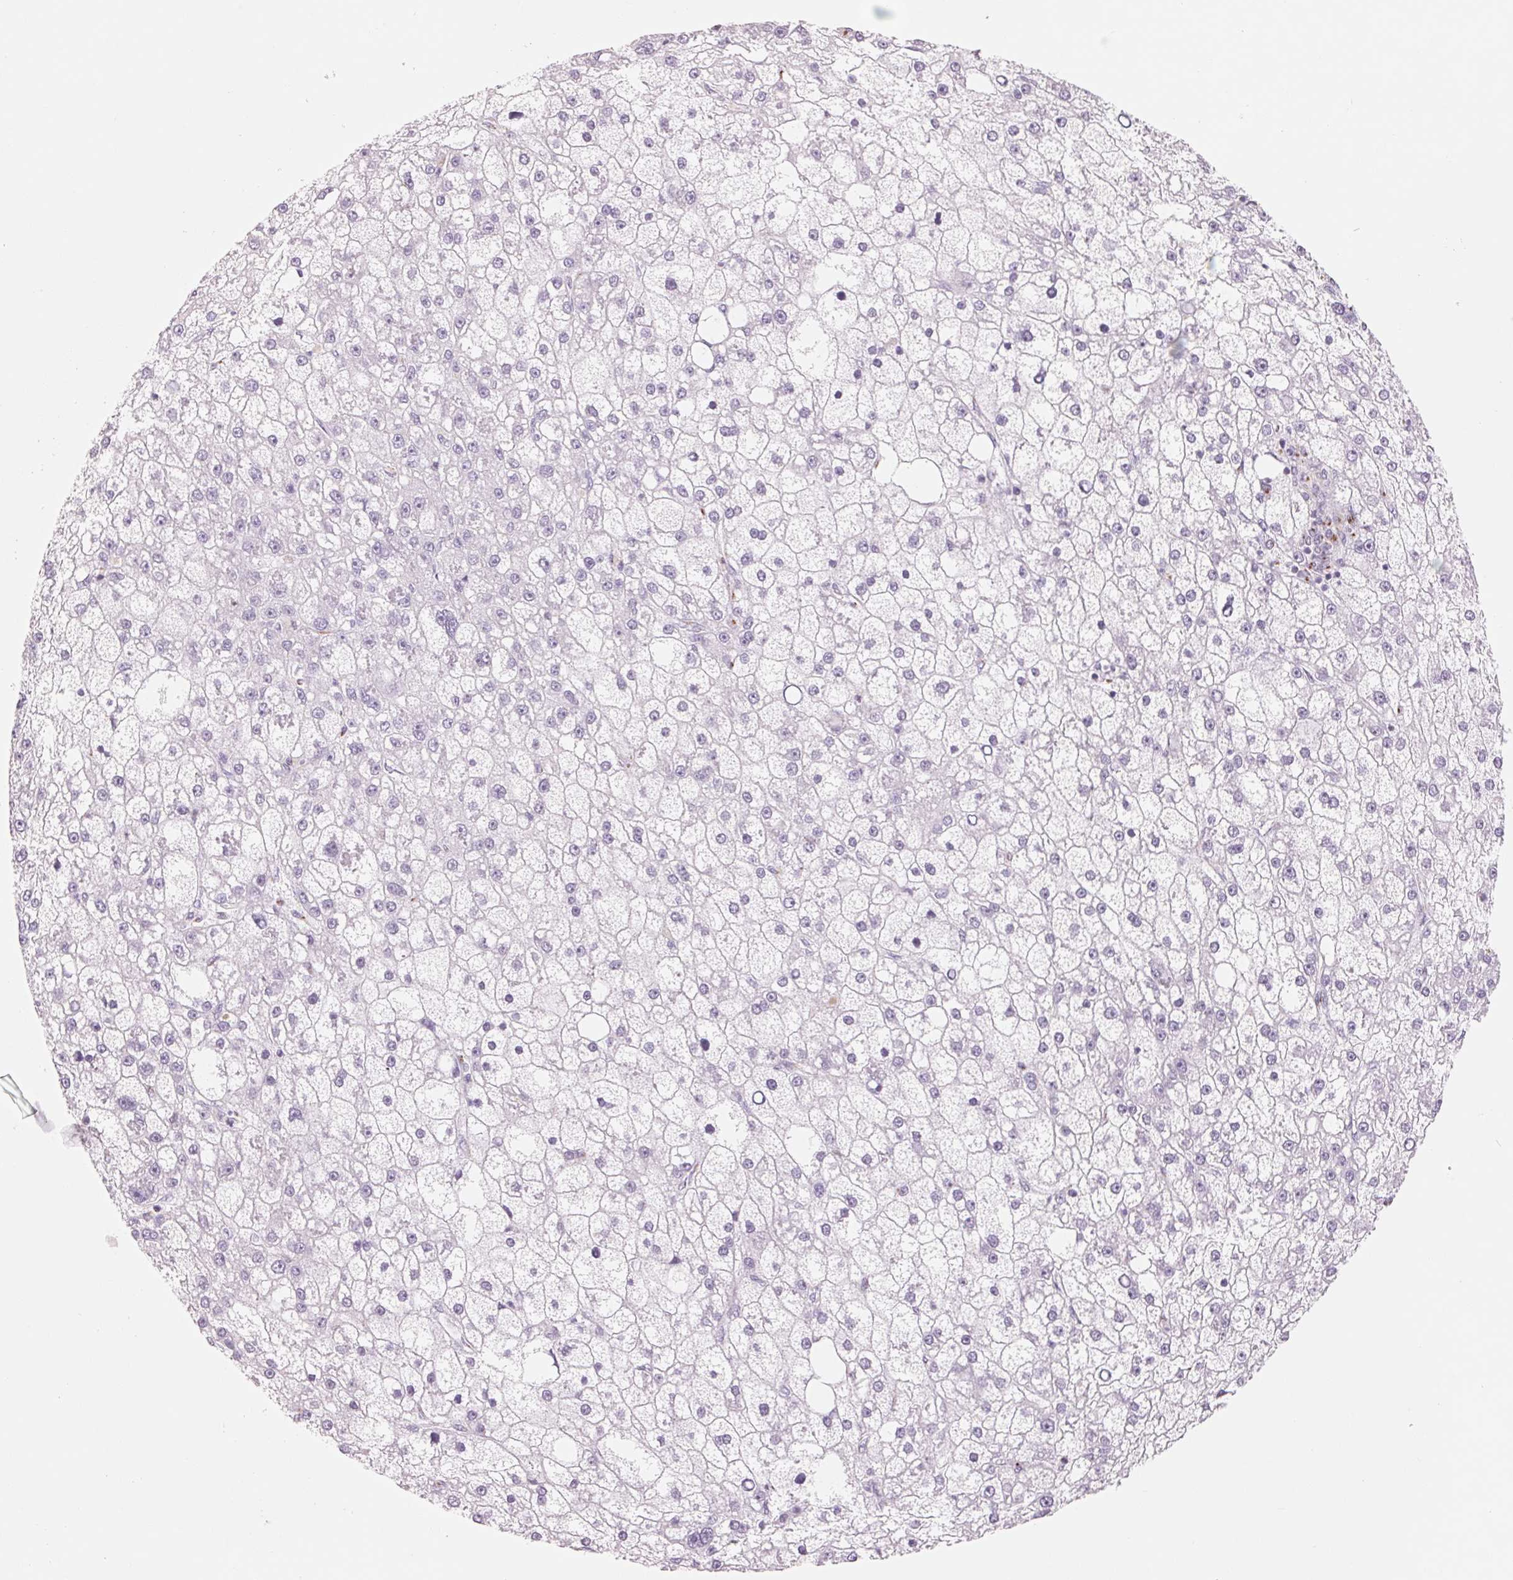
{"staining": {"intensity": "negative", "quantity": "none", "location": "none"}, "tissue": "liver cancer", "cell_type": "Tumor cells", "image_type": "cancer", "snomed": [{"axis": "morphology", "description": "Carcinoma, Hepatocellular, NOS"}, {"axis": "topography", "description": "Liver"}], "caption": "IHC photomicrograph of human liver cancer (hepatocellular carcinoma) stained for a protein (brown), which shows no staining in tumor cells. (DAB (3,3'-diaminobenzidine) immunohistochemistry (IHC) with hematoxylin counter stain).", "gene": "GALNT7", "patient": {"sex": "male", "age": 67}}